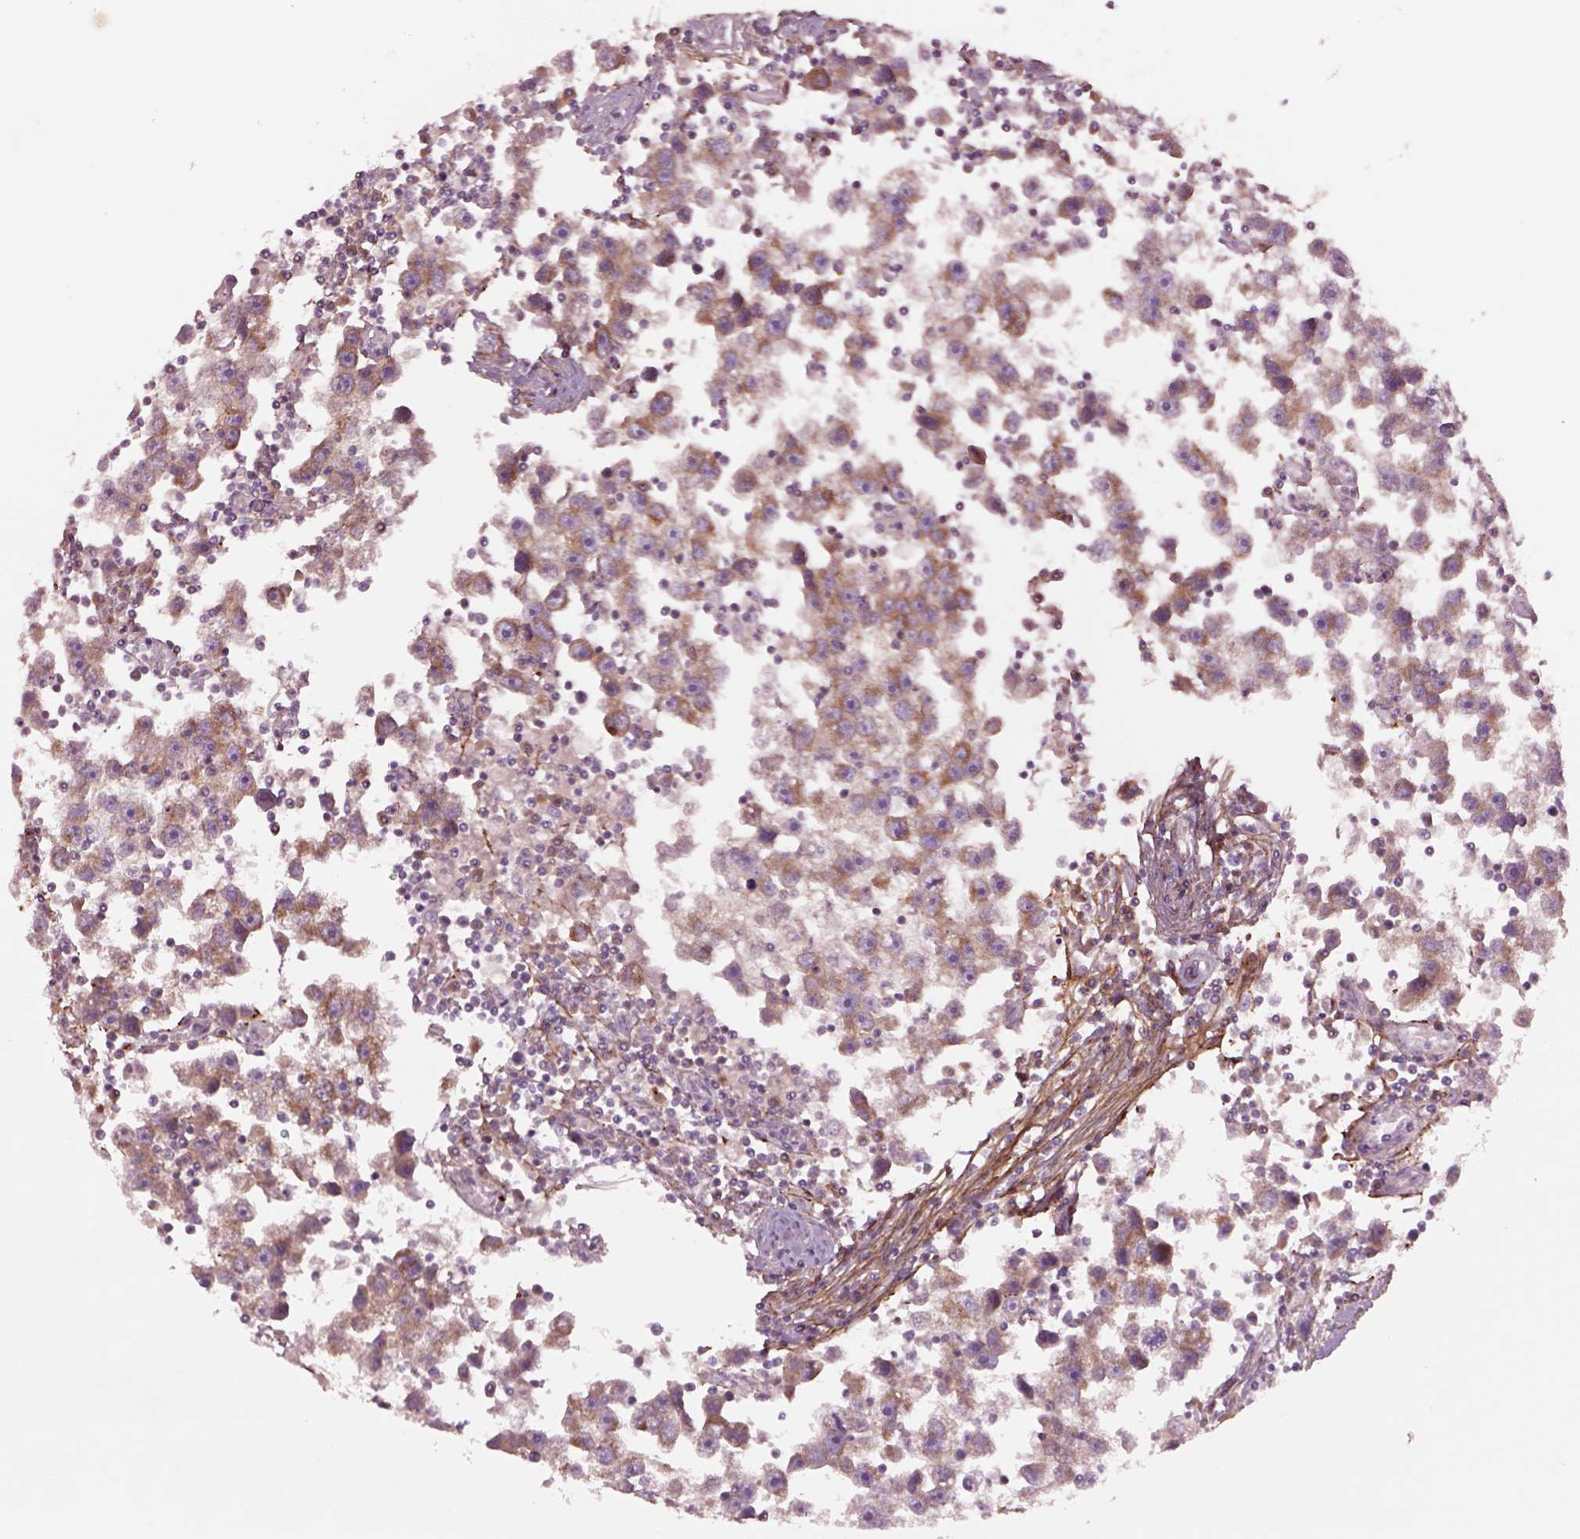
{"staining": {"intensity": "moderate", "quantity": ">75%", "location": "cytoplasmic/membranous"}, "tissue": "testis cancer", "cell_type": "Tumor cells", "image_type": "cancer", "snomed": [{"axis": "morphology", "description": "Seminoma, NOS"}, {"axis": "topography", "description": "Testis"}], "caption": "Seminoma (testis) was stained to show a protein in brown. There is medium levels of moderate cytoplasmic/membranous expression in approximately >75% of tumor cells.", "gene": "SEC23A", "patient": {"sex": "male", "age": 30}}